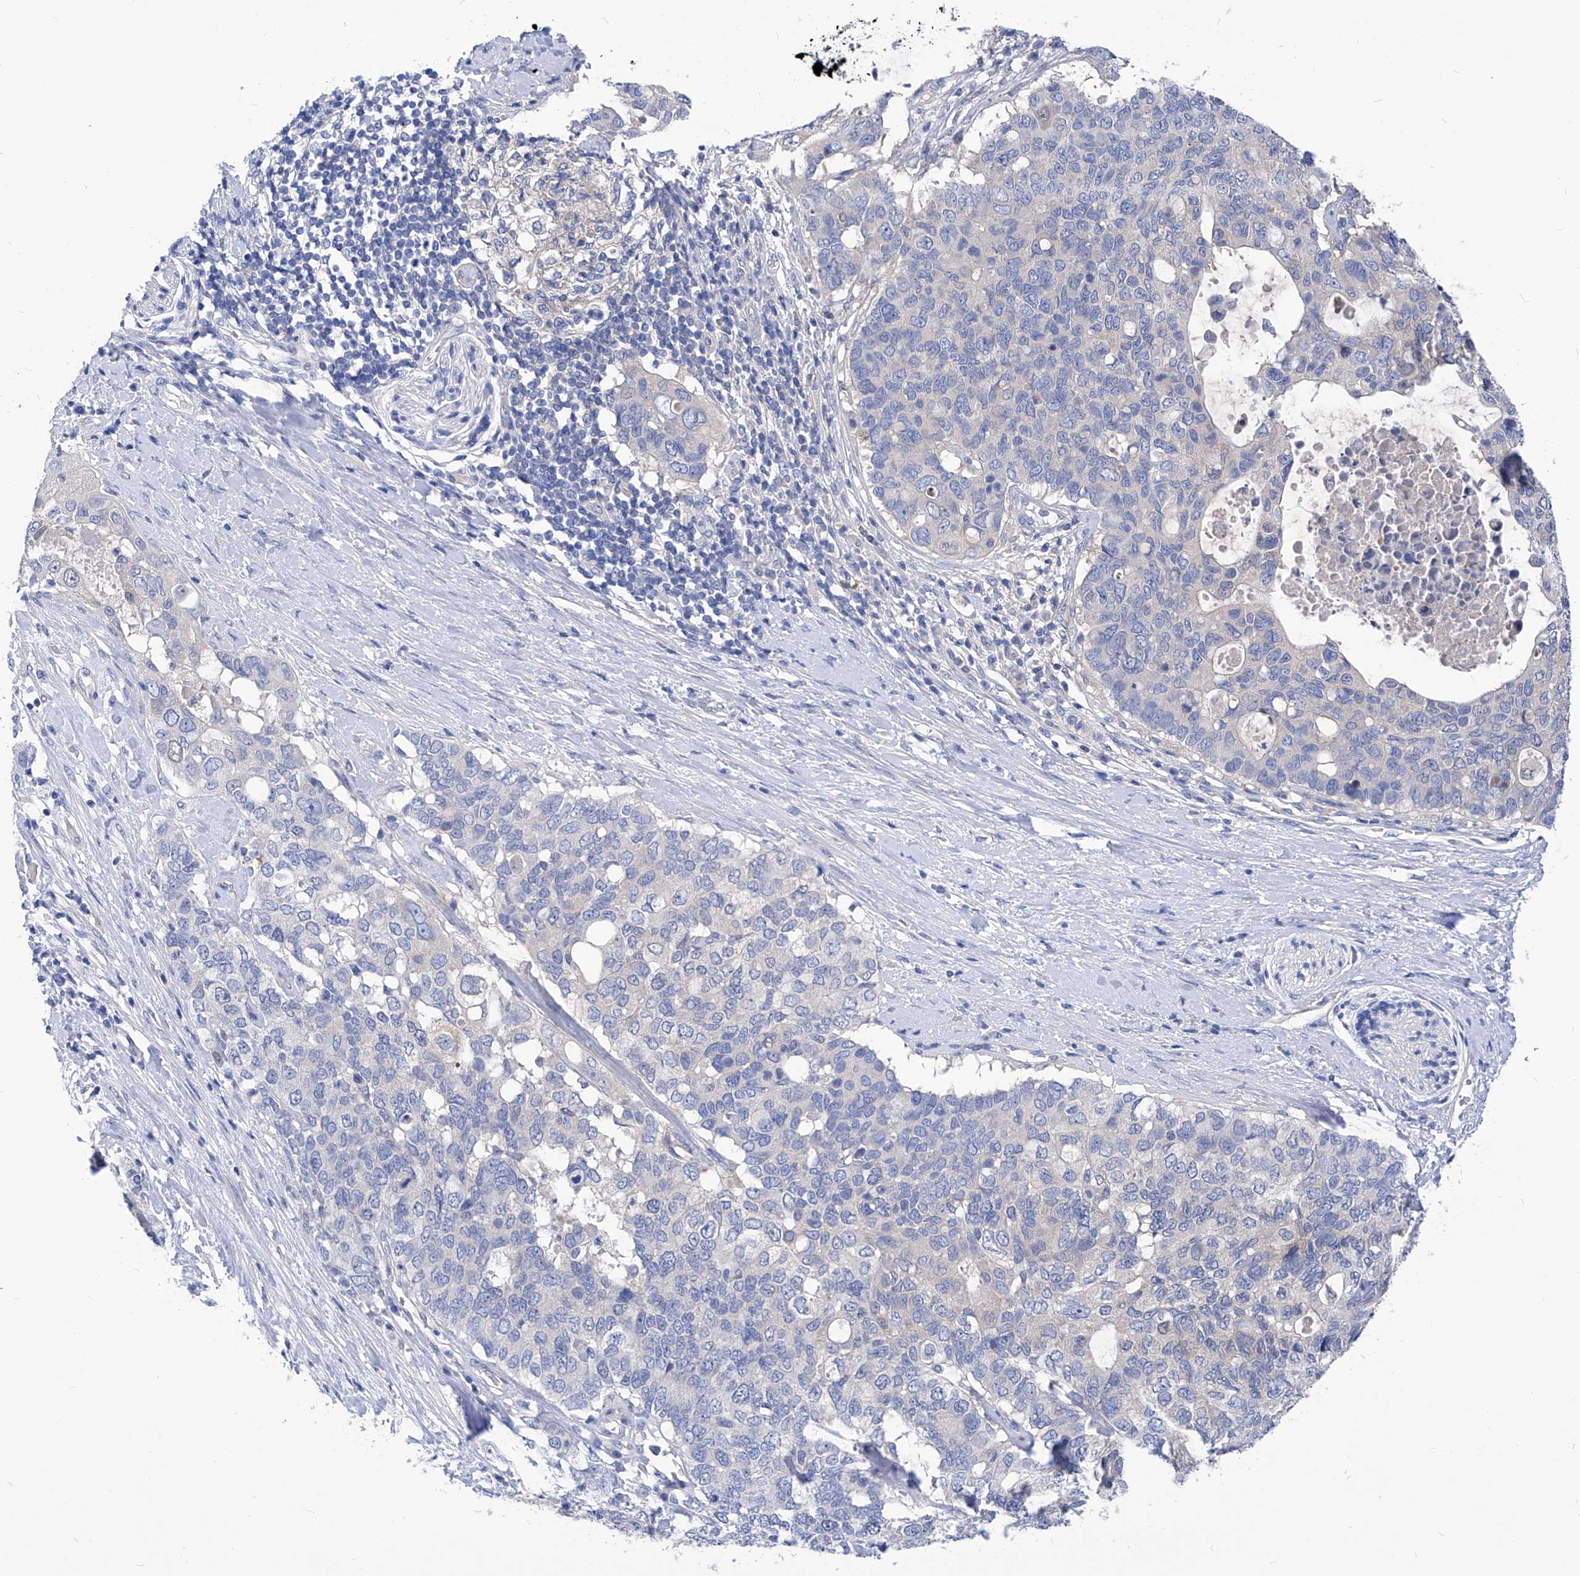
{"staining": {"intensity": "weak", "quantity": "<25%", "location": "cytoplasmic/membranous"}, "tissue": "pancreatic cancer", "cell_type": "Tumor cells", "image_type": "cancer", "snomed": [{"axis": "morphology", "description": "Adenocarcinoma, NOS"}, {"axis": "topography", "description": "Pancreas"}], "caption": "This is an immunohistochemistry histopathology image of pancreatic cancer (adenocarcinoma). There is no staining in tumor cells.", "gene": "XPNPEP1", "patient": {"sex": "female", "age": 56}}